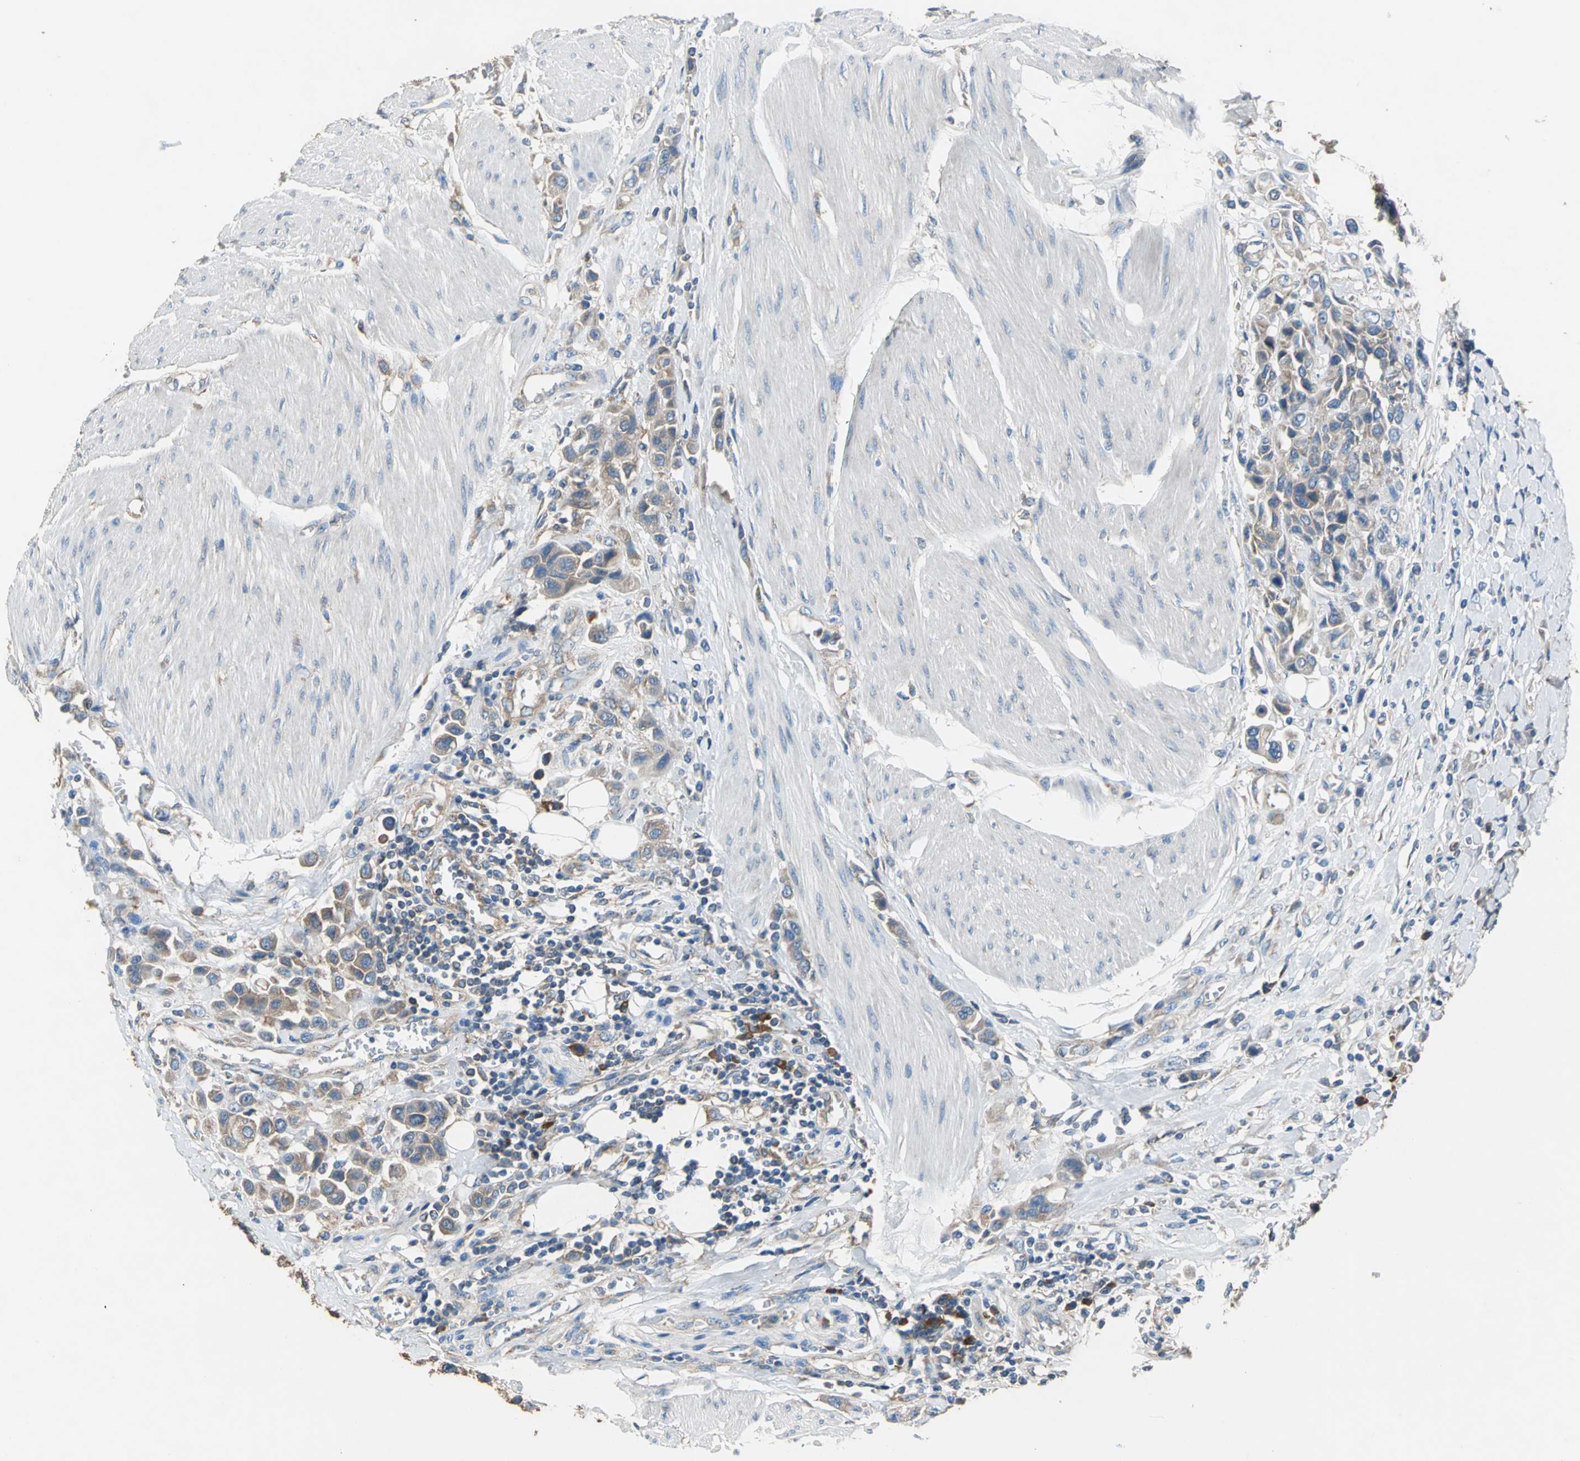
{"staining": {"intensity": "moderate", "quantity": ">75%", "location": "cytoplasmic/membranous"}, "tissue": "urothelial cancer", "cell_type": "Tumor cells", "image_type": "cancer", "snomed": [{"axis": "morphology", "description": "Urothelial carcinoma, High grade"}, {"axis": "topography", "description": "Urinary bladder"}], "caption": "Immunohistochemistry (IHC) image of human urothelial carcinoma (high-grade) stained for a protein (brown), which demonstrates medium levels of moderate cytoplasmic/membranous positivity in approximately >75% of tumor cells.", "gene": "HEPH", "patient": {"sex": "male", "age": 50}}